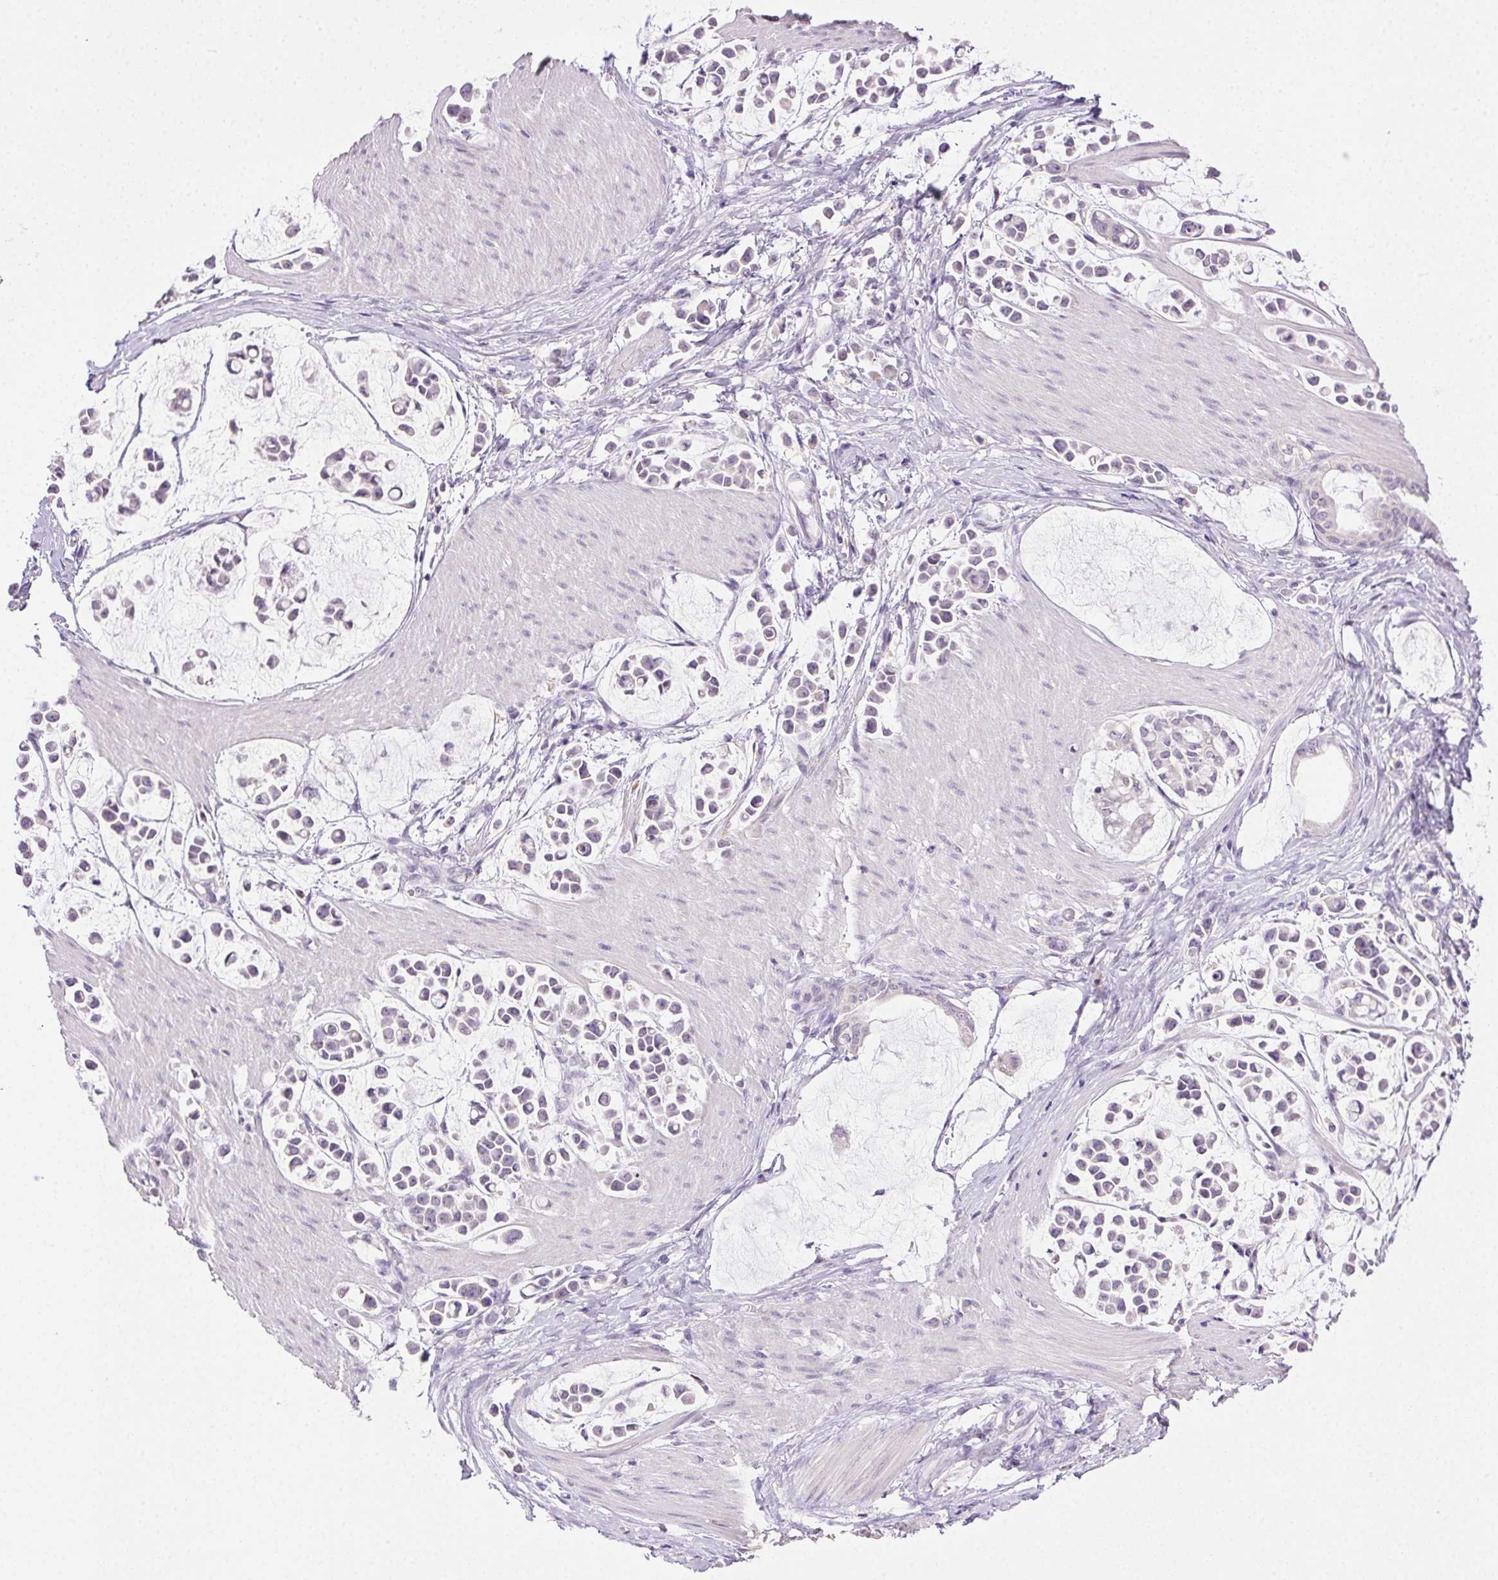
{"staining": {"intensity": "negative", "quantity": "none", "location": "none"}, "tissue": "stomach cancer", "cell_type": "Tumor cells", "image_type": "cancer", "snomed": [{"axis": "morphology", "description": "Adenocarcinoma, NOS"}, {"axis": "topography", "description": "Stomach"}], "caption": "A histopathology image of stomach cancer (adenocarcinoma) stained for a protein shows no brown staining in tumor cells.", "gene": "AKAP5", "patient": {"sex": "male", "age": 82}}